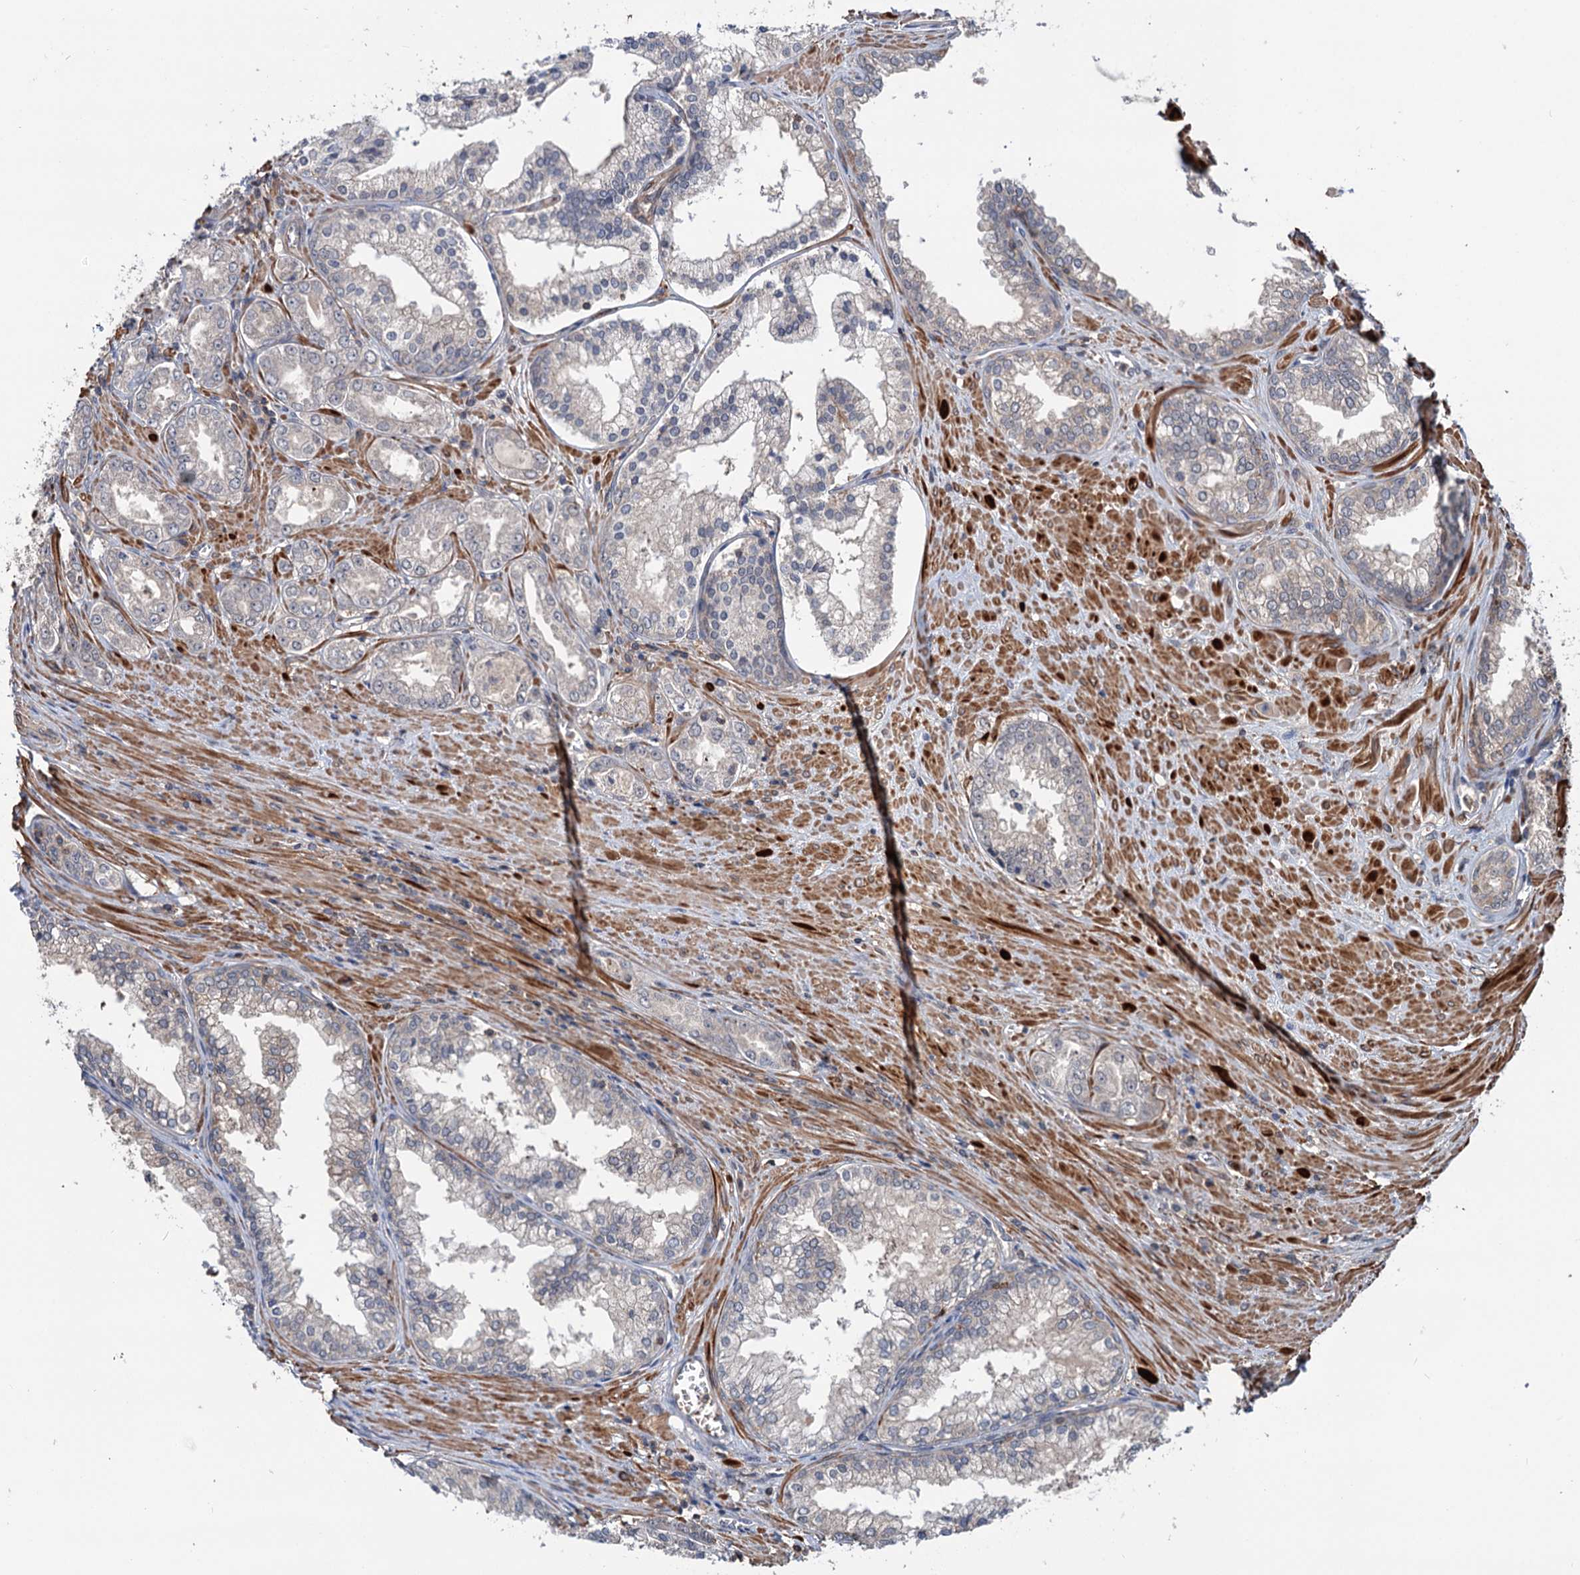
{"staining": {"intensity": "weak", "quantity": "<25%", "location": "cytoplasmic/membranous"}, "tissue": "prostate cancer", "cell_type": "Tumor cells", "image_type": "cancer", "snomed": [{"axis": "morphology", "description": "Adenocarcinoma, High grade"}, {"axis": "topography", "description": "Prostate"}], "caption": "An immunohistochemistry image of prostate cancer (high-grade adenocarcinoma) is shown. There is no staining in tumor cells of prostate cancer (high-grade adenocarcinoma).", "gene": "GRIP1", "patient": {"sex": "male", "age": 72}}